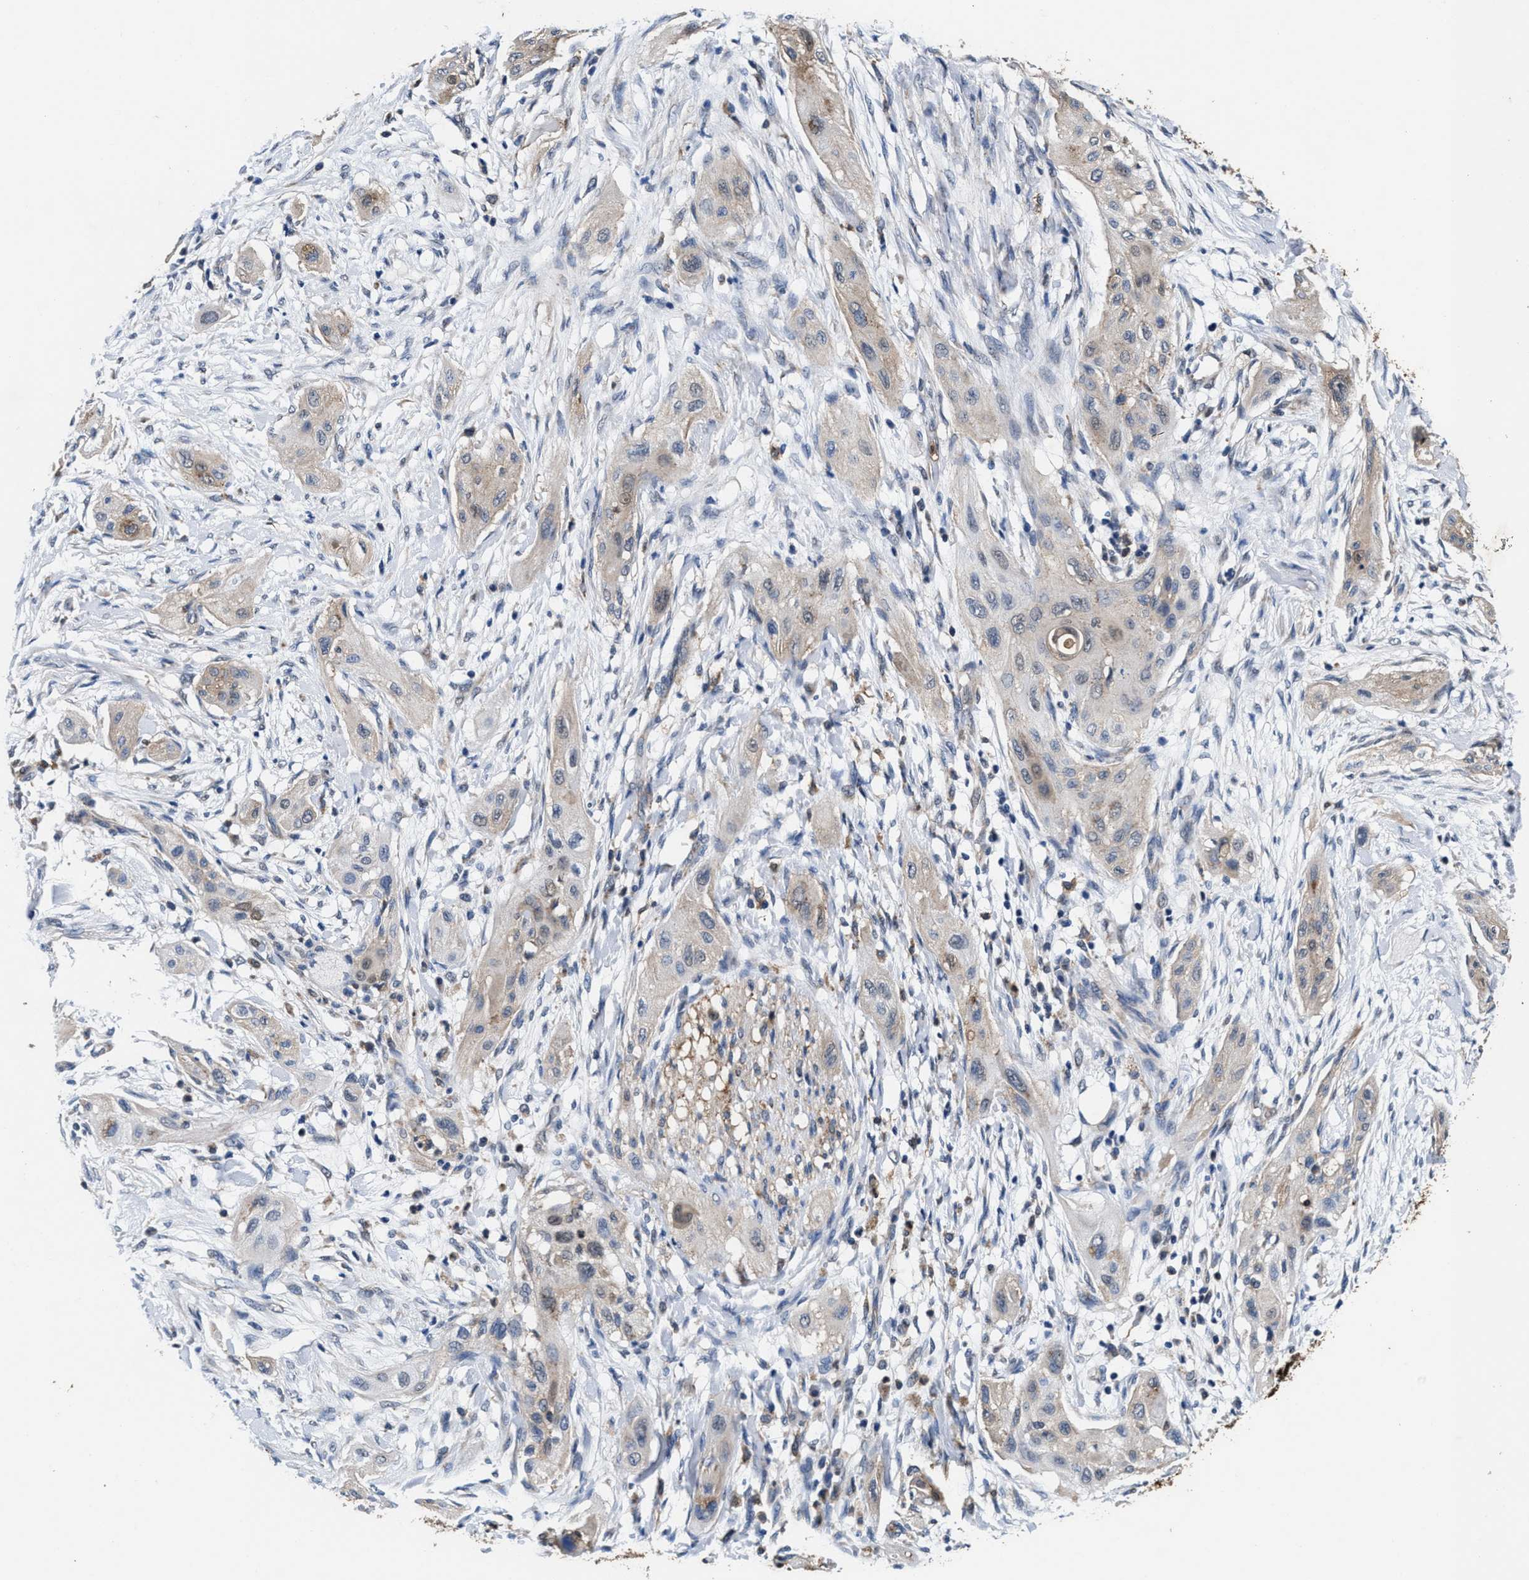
{"staining": {"intensity": "weak", "quantity": "25%-75%", "location": "cytoplasmic/membranous"}, "tissue": "lung cancer", "cell_type": "Tumor cells", "image_type": "cancer", "snomed": [{"axis": "morphology", "description": "Squamous cell carcinoma, NOS"}, {"axis": "topography", "description": "Lung"}], "caption": "Lung squamous cell carcinoma was stained to show a protein in brown. There is low levels of weak cytoplasmic/membranous staining in approximately 25%-75% of tumor cells. (Stains: DAB (3,3'-diaminobenzidine) in brown, nuclei in blue, Microscopy: brightfield microscopy at high magnification).", "gene": "ACLY", "patient": {"sex": "female", "age": 47}}